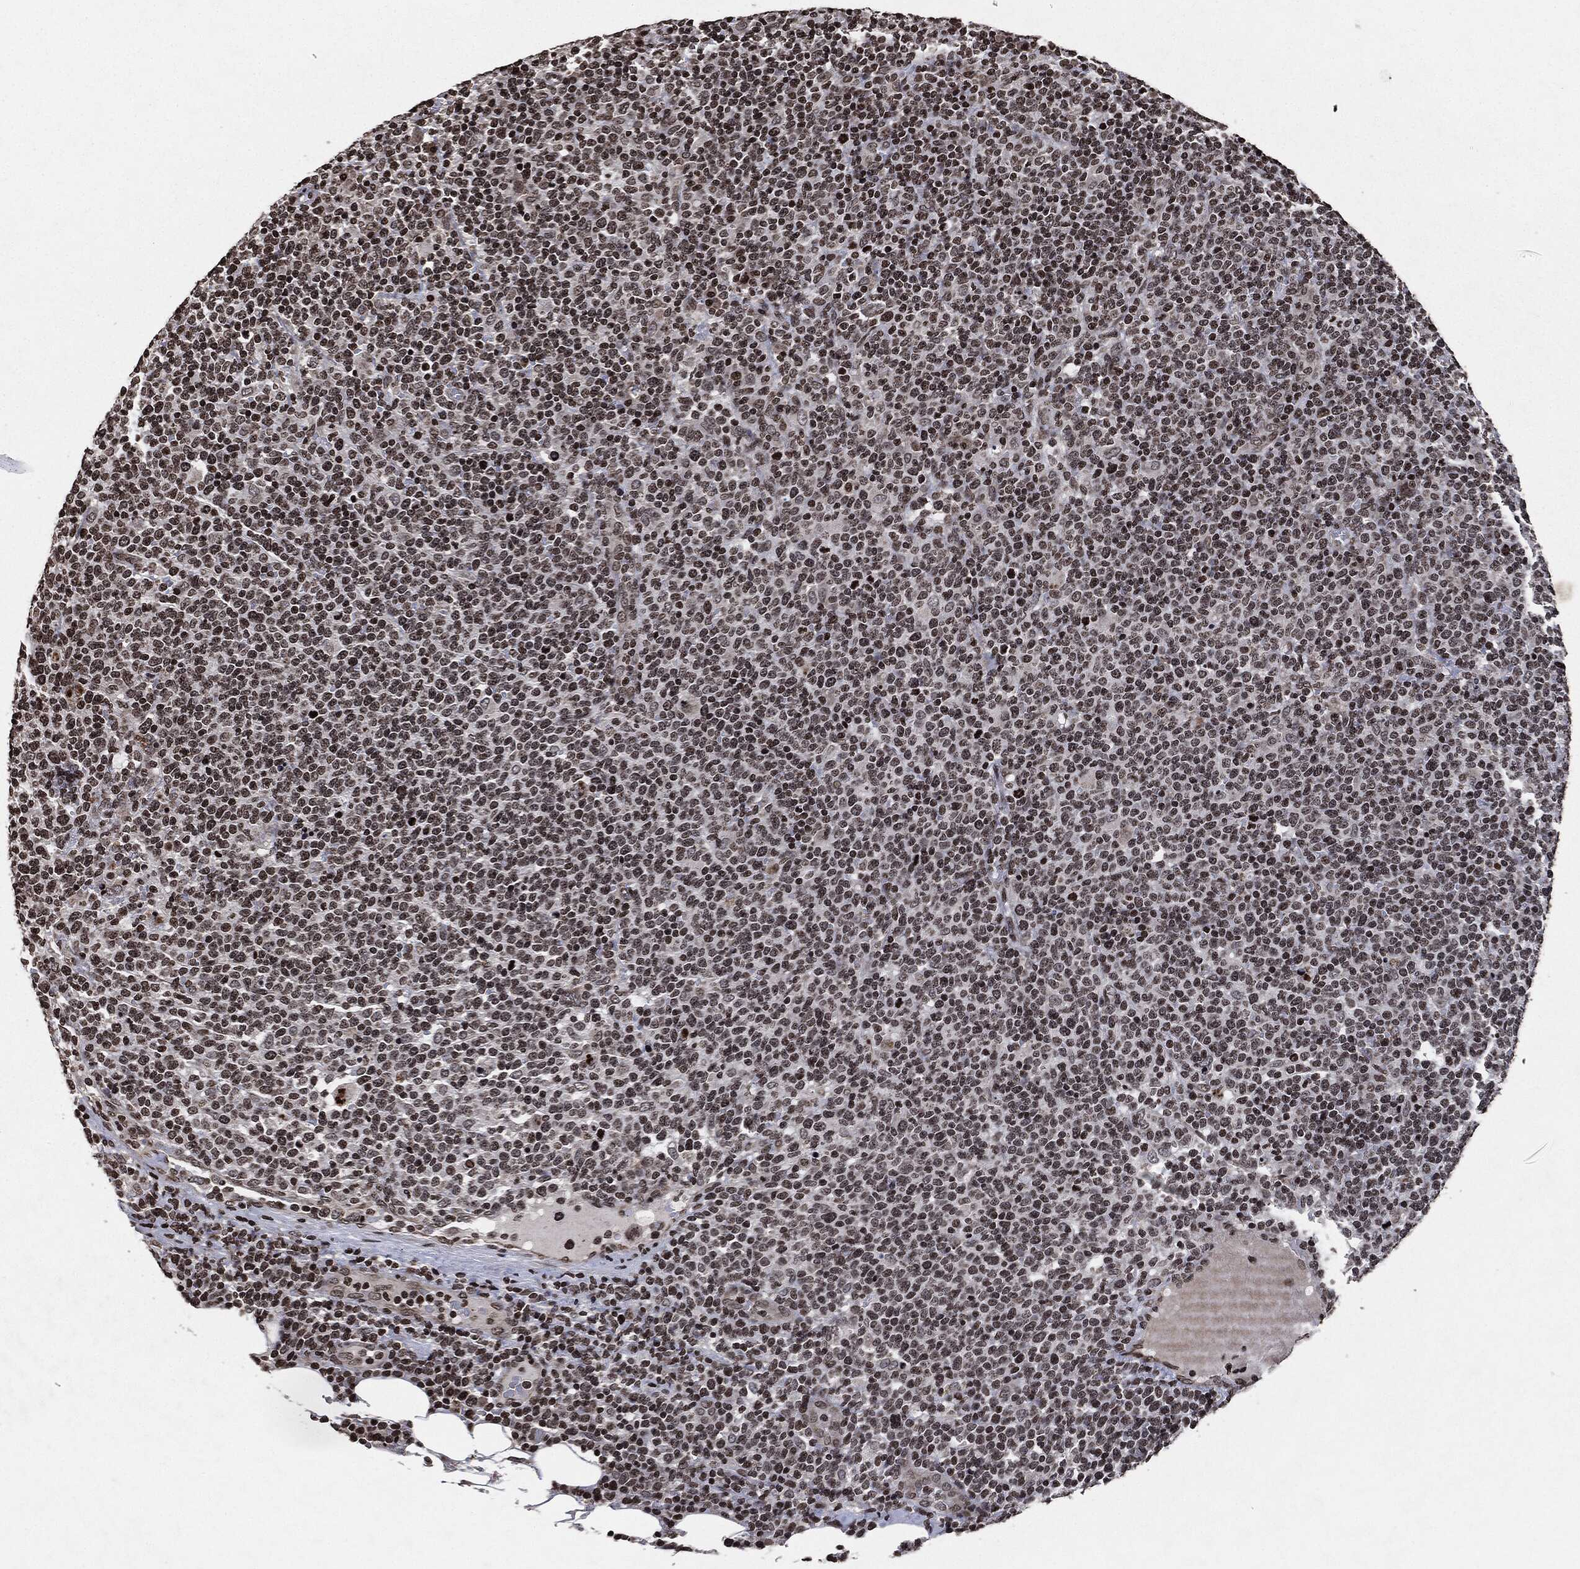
{"staining": {"intensity": "strong", "quantity": "<25%", "location": "nuclear"}, "tissue": "lymphoma", "cell_type": "Tumor cells", "image_type": "cancer", "snomed": [{"axis": "morphology", "description": "Malignant lymphoma, non-Hodgkin's type, High grade"}, {"axis": "topography", "description": "Lymph node"}], "caption": "Immunohistochemistry (IHC) staining of lymphoma, which shows medium levels of strong nuclear staining in approximately <25% of tumor cells indicating strong nuclear protein positivity. The staining was performed using DAB (3,3'-diaminobenzidine) (brown) for protein detection and nuclei were counterstained in hematoxylin (blue).", "gene": "JUN", "patient": {"sex": "male", "age": 61}}